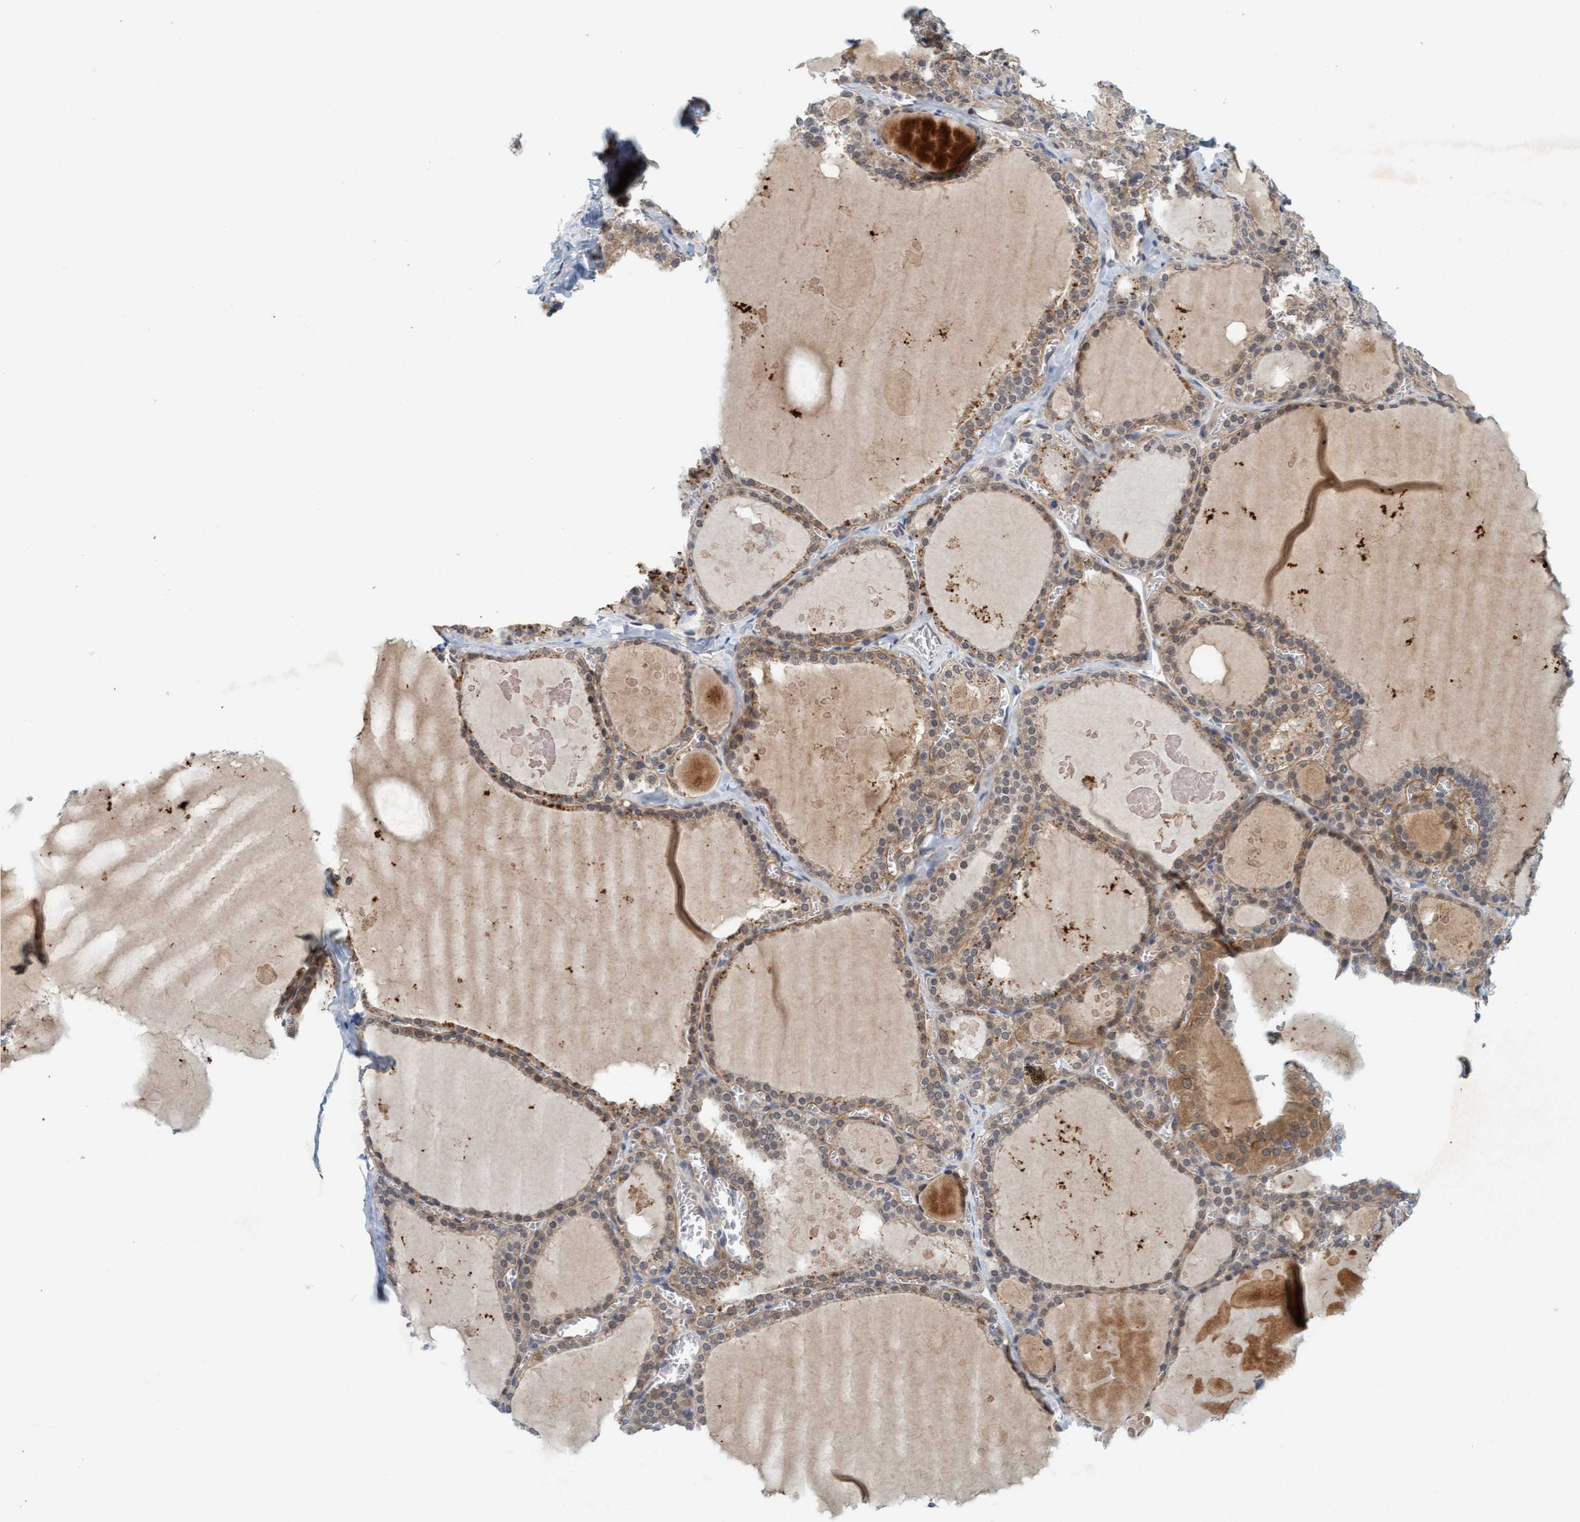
{"staining": {"intensity": "weak", "quantity": ">75%", "location": "cytoplasmic/membranous"}, "tissue": "thyroid gland", "cell_type": "Glandular cells", "image_type": "normal", "snomed": [{"axis": "morphology", "description": "Normal tissue, NOS"}, {"axis": "topography", "description": "Thyroid gland"}], "caption": "Normal thyroid gland demonstrates weak cytoplasmic/membranous staining in about >75% of glandular cells.", "gene": "TSTD2", "patient": {"sex": "male", "age": 56}}